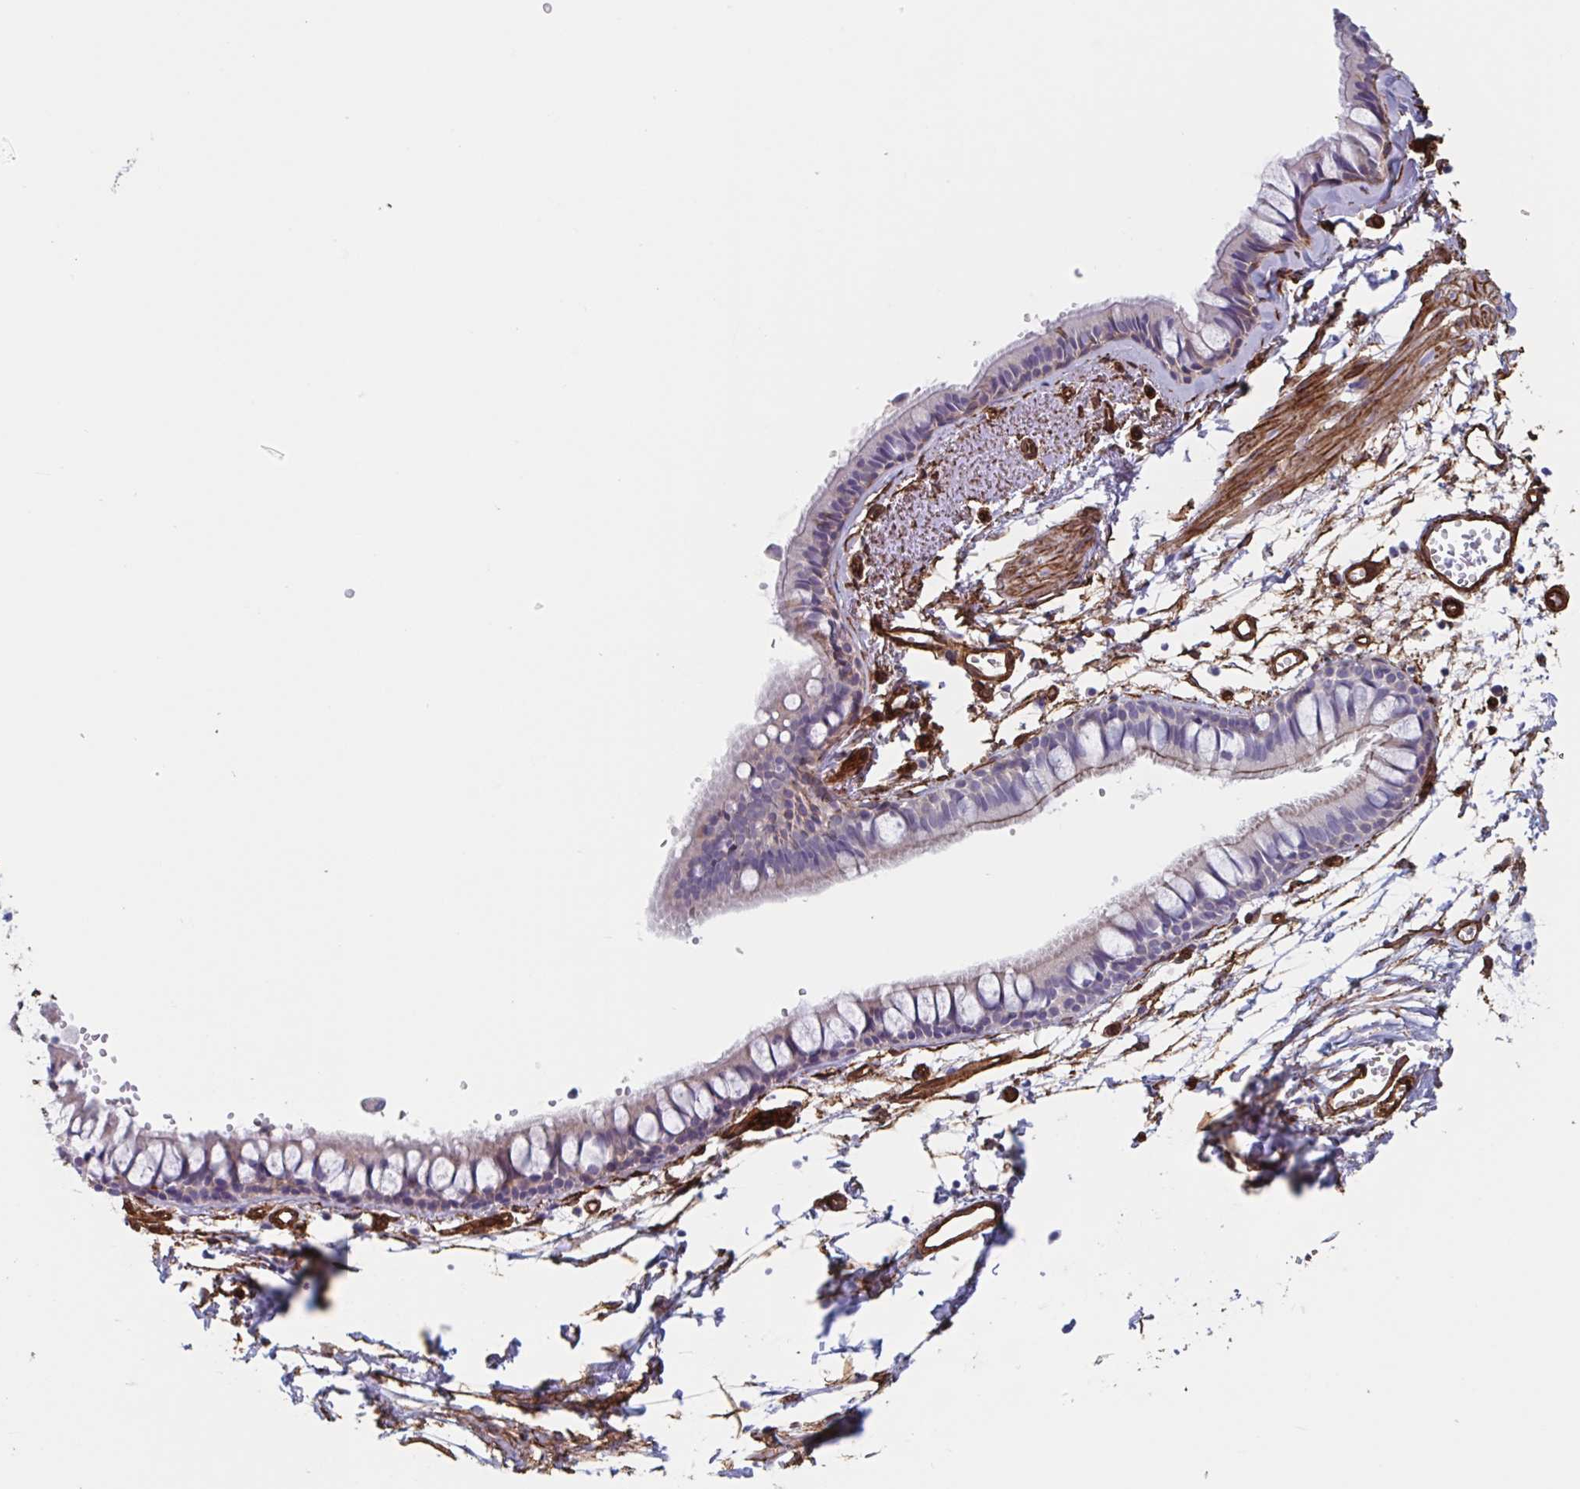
{"staining": {"intensity": "negative", "quantity": "none", "location": "none"}, "tissue": "bronchus", "cell_type": "Respiratory epithelial cells", "image_type": "normal", "snomed": [{"axis": "morphology", "description": "Normal tissue, NOS"}, {"axis": "topography", "description": "Cartilage tissue"}, {"axis": "topography", "description": "Bronchus"}, {"axis": "topography", "description": "Peripheral nerve tissue"}], "caption": "Respiratory epithelial cells show no significant positivity in unremarkable bronchus. (Stains: DAB immunohistochemistry (IHC) with hematoxylin counter stain, Microscopy: brightfield microscopy at high magnification).", "gene": "CITED4", "patient": {"sex": "female", "age": 59}}